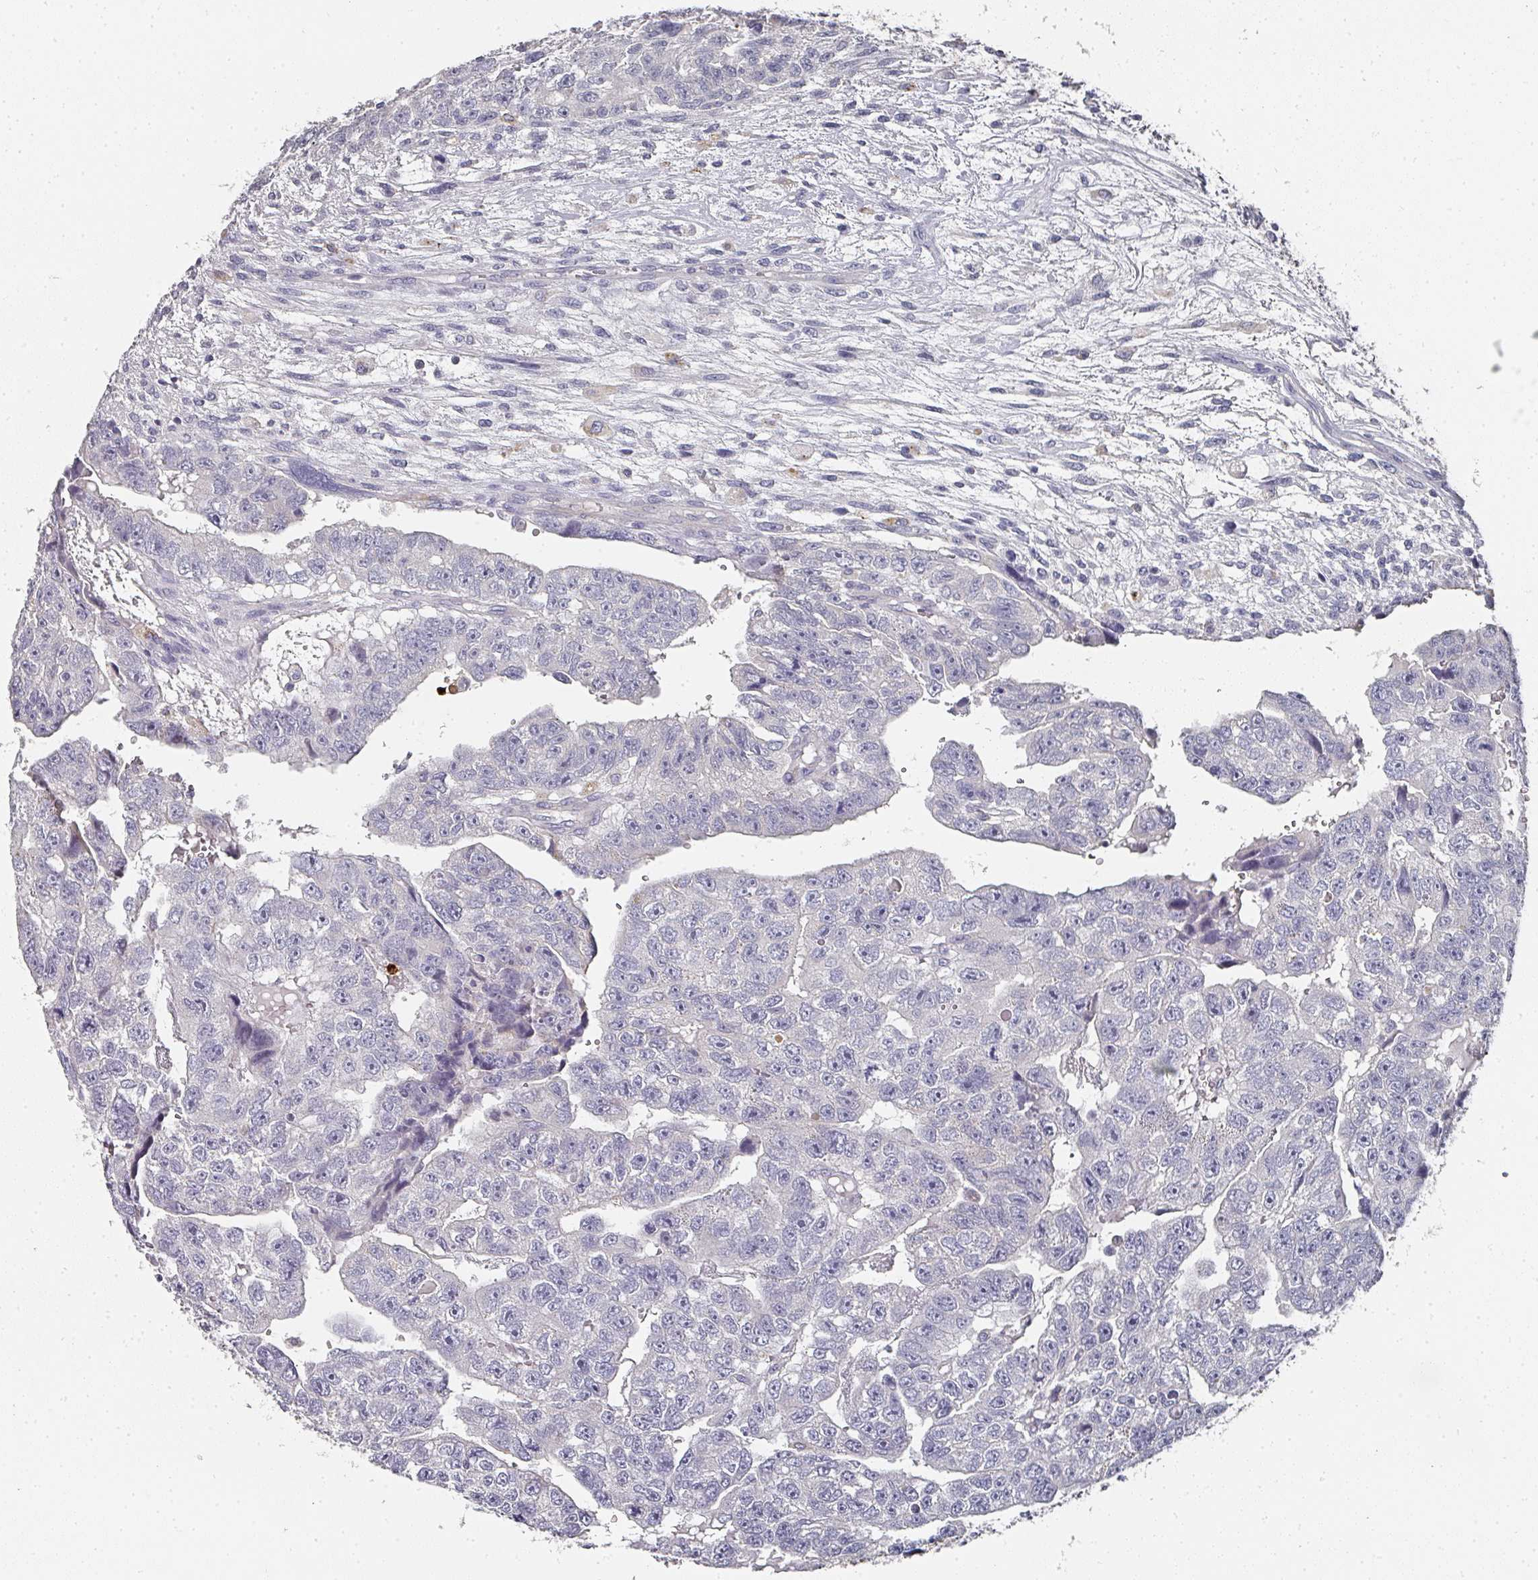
{"staining": {"intensity": "negative", "quantity": "none", "location": "none"}, "tissue": "testis cancer", "cell_type": "Tumor cells", "image_type": "cancer", "snomed": [{"axis": "morphology", "description": "Carcinoma, Embryonal, NOS"}, {"axis": "topography", "description": "Testis"}], "caption": "DAB (3,3'-diaminobenzidine) immunohistochemical staining of testis embryonal carcinoma displays no significant expression in tumor cells.", "gene": "CAMP", "patient": {"sex": "male", "age": 20}}